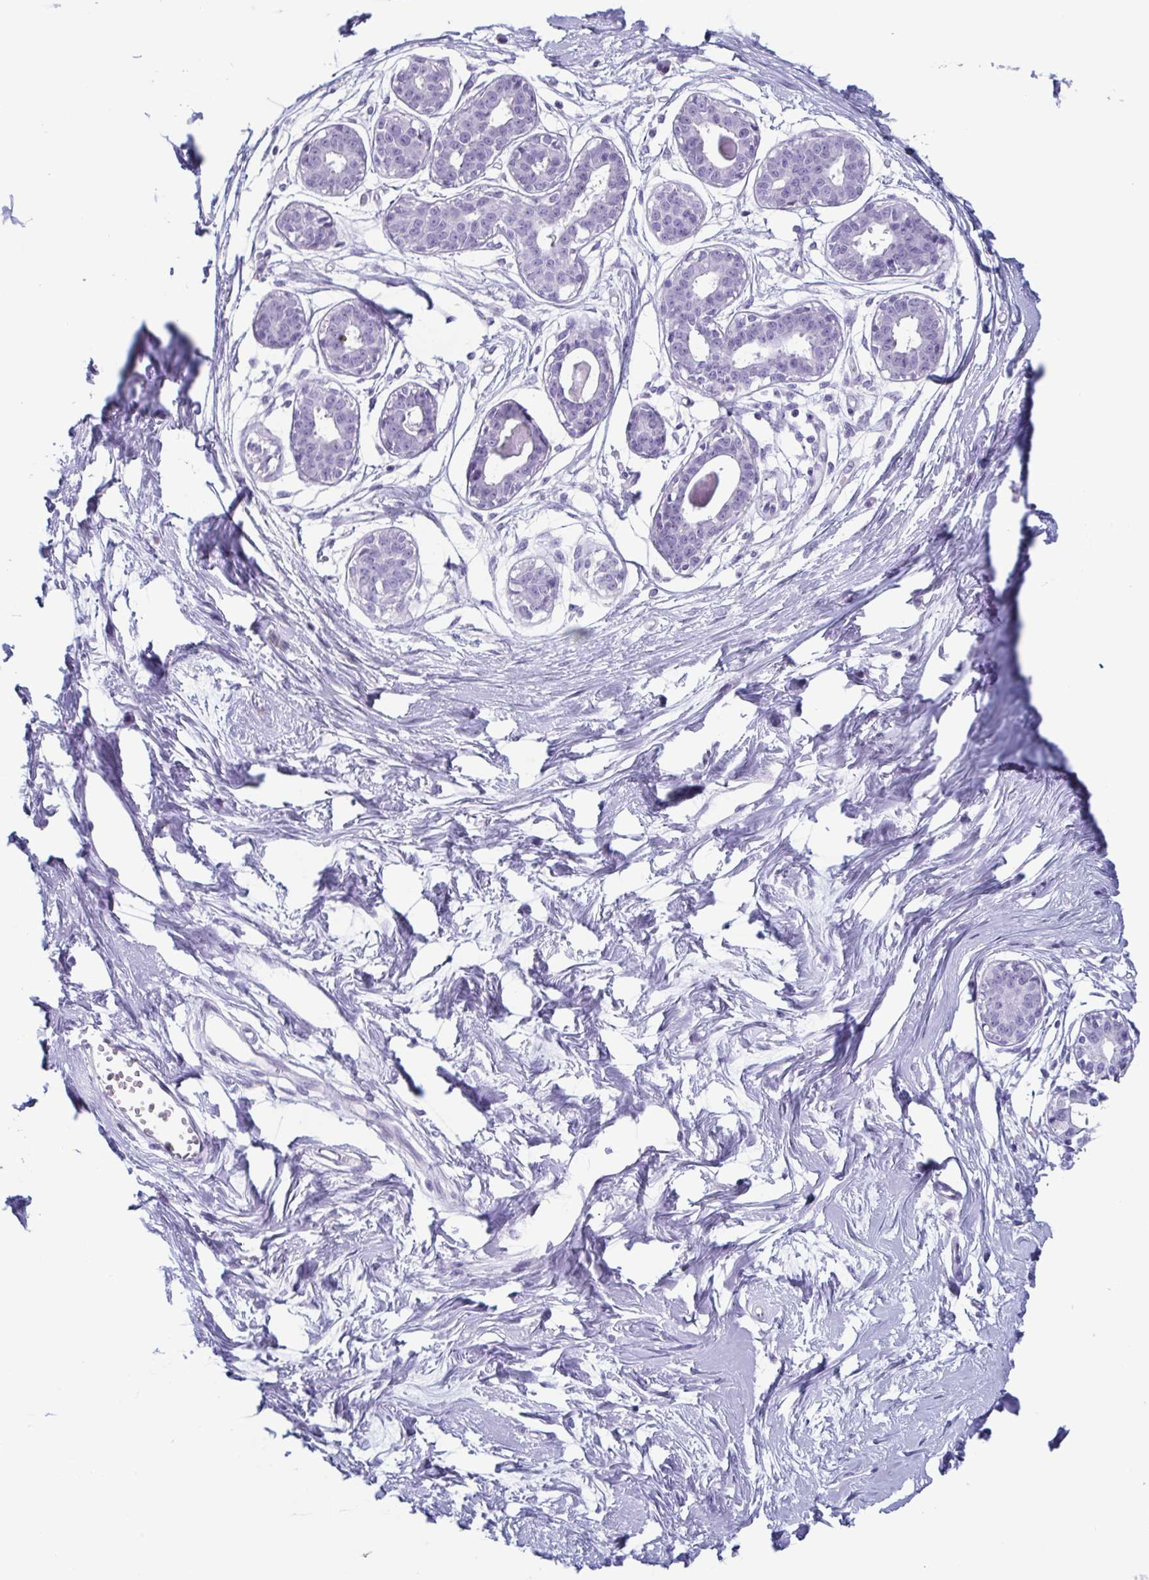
{"staining": {"intensity": "negative", "quantity": "none", "location": "none"}, "tissue": "breast", "cell_type": "Adipocytes", "image_type": "normal", "snomed": [{"axis": "morphology", "description": "Normal tissue, NOS"}, {"axis": "topography", "description": "Breast"}], "caption": "IHC micrograph of normal breast: breast stained with DAB (3,3'-diaminobenzidine) reveals no significant protein positivity in adipocytes.", "gene": "BPI", "patient": {"sex": "female", "age": 45}}